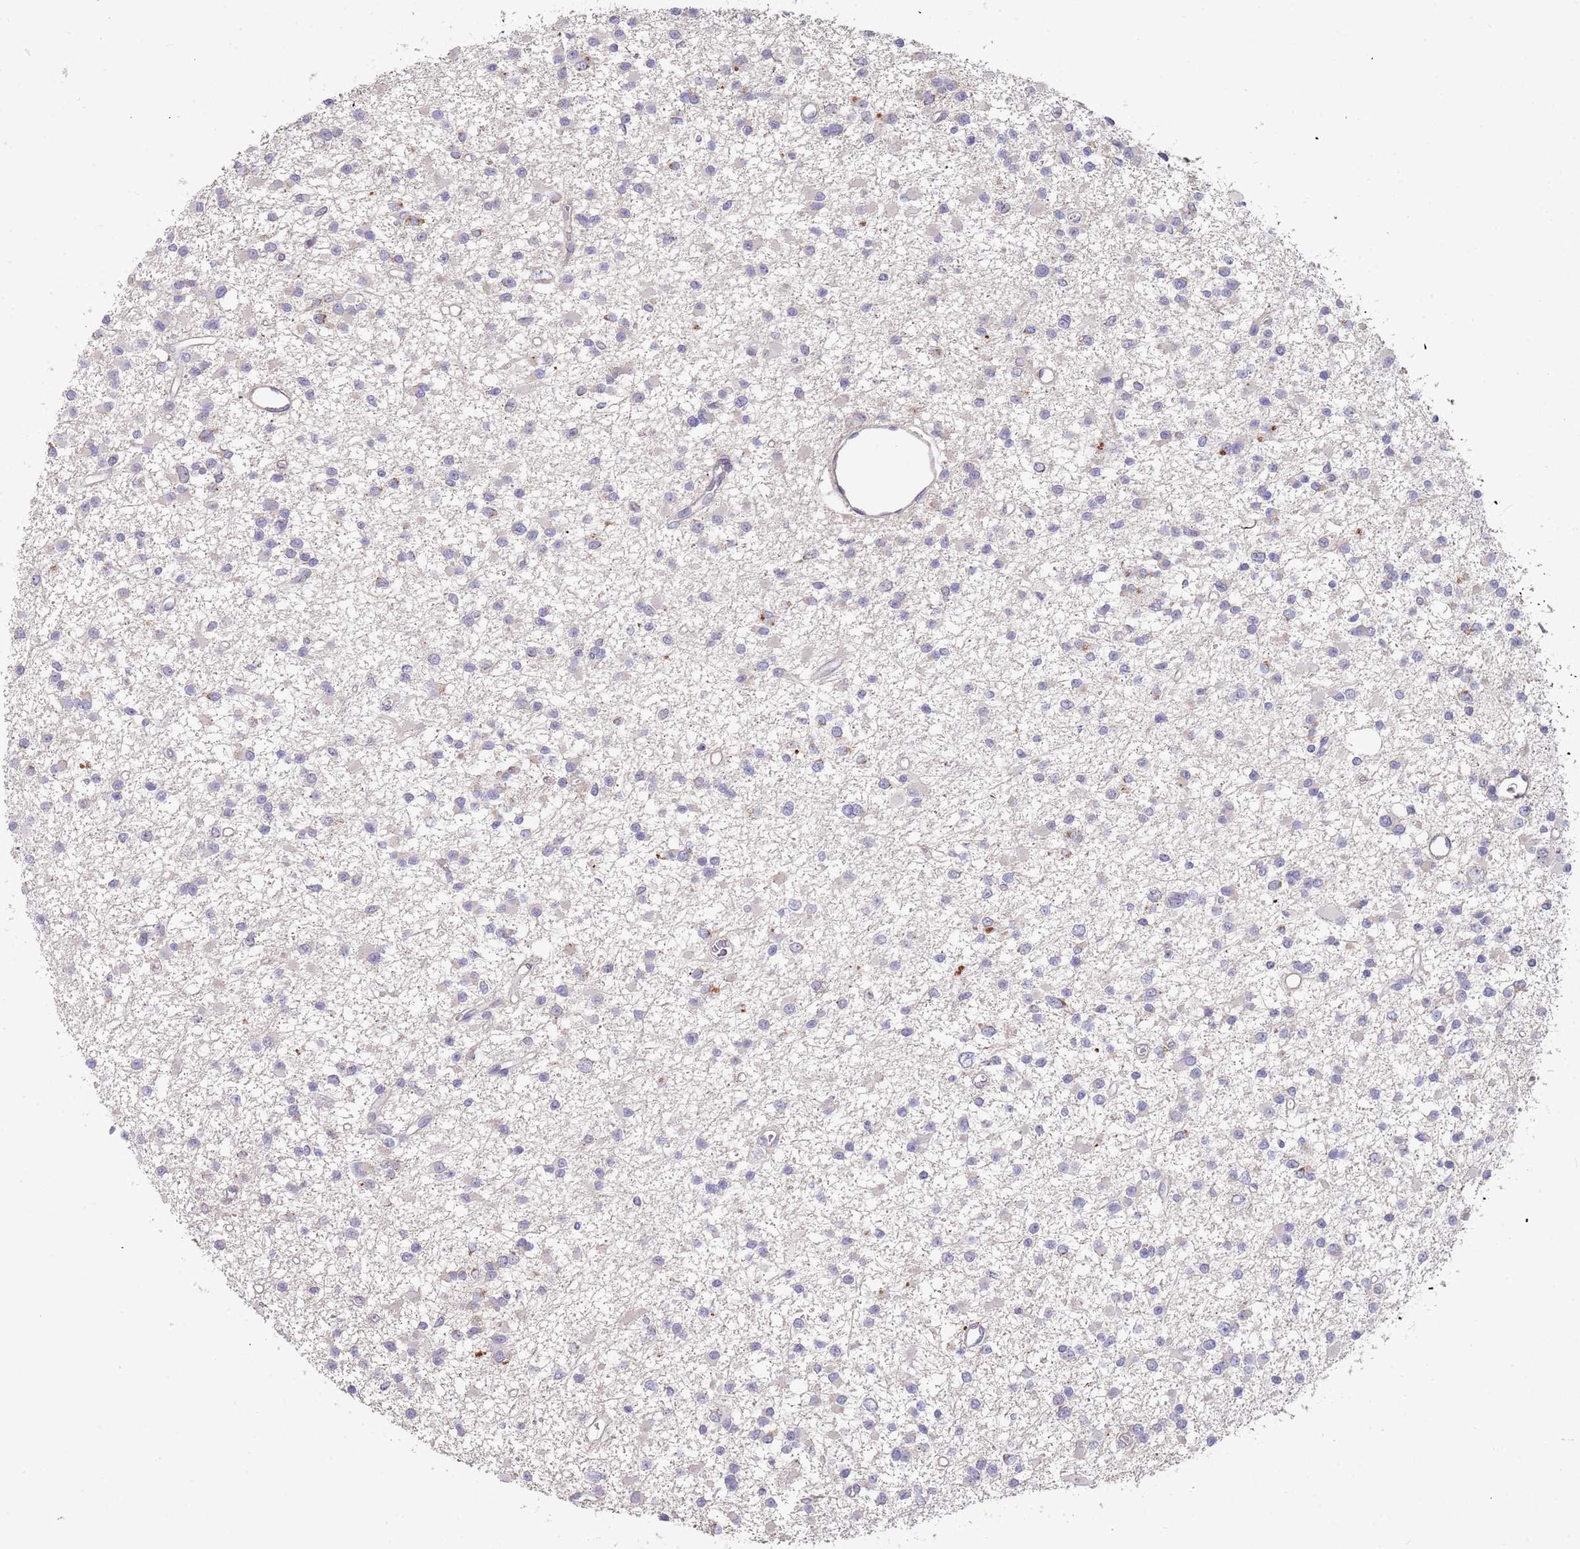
{"staining": {"intensity": "negative", "quantity": "none", "location": "none"}, "tissue": "glioma", "cell_type": "Tumor cells", "image_type": "cancer", "snomed": [{"axis": "morphology", "description": "Glioma, malignant, Low grade"}, {"axis": "topography", "description": "Brain"}], "caption": "Immunohistochemistry image of glioma stained for a protein (brown), which exhibits no positivity in tumor cells.", "gene": "TMEM64", "patient": {"sex": "female", "age": 22}}